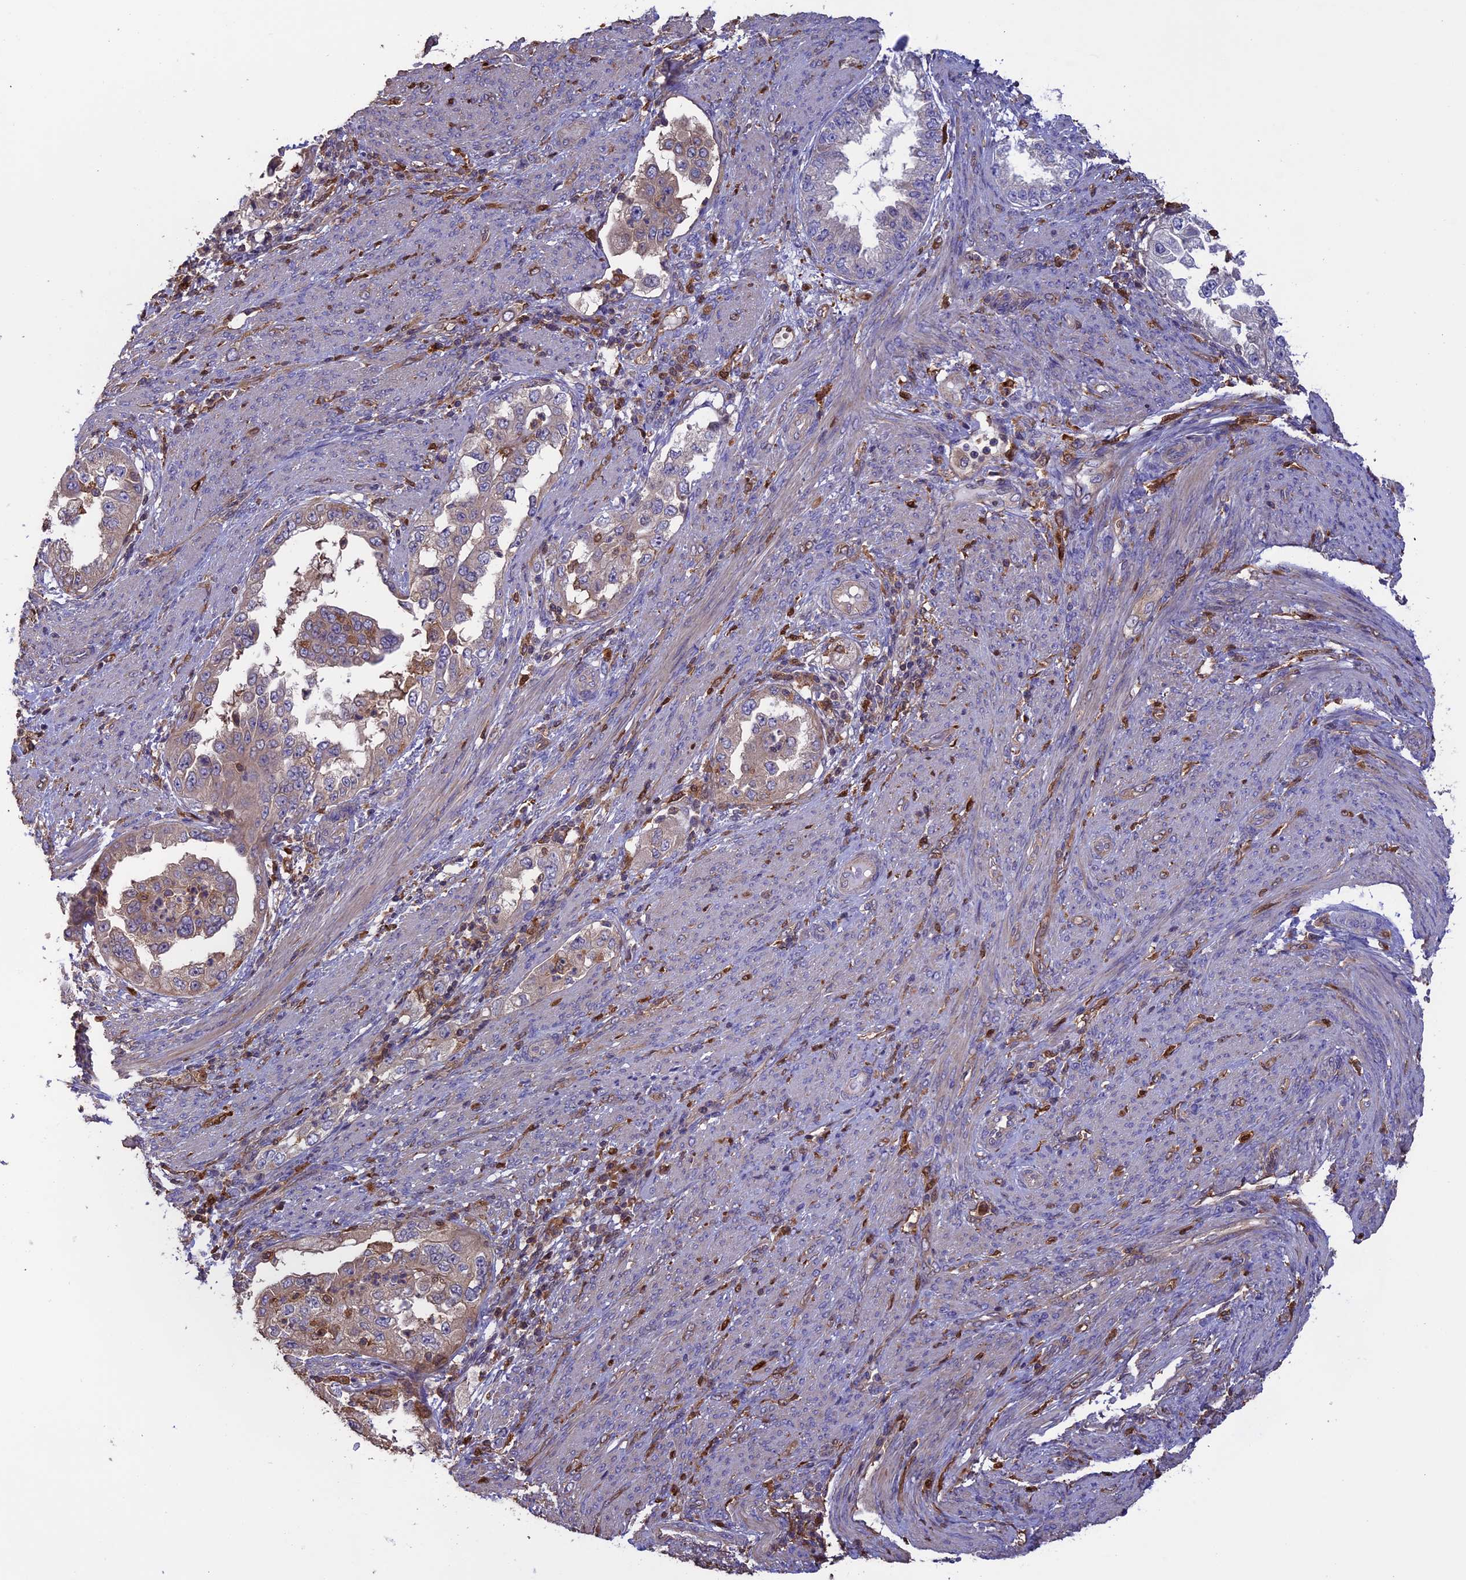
{"staining": {"intensity": "weak", "quantity": "<25%", "location": "cytoplasmic/membranous"}, "tissue": "endometrial cancer", "cell_type": "Tumor cells", "image_type": "cancer", "snomed": [{"axis": "morphology", "description": "Adenocarcinoma, NOS"}, {"axis": "topography", "description": "Endometrium"}], "caption": "Tumor cells are negative for protein expression in human adenocarcinoma (endometrial).", "gene": "ARHGAP18", "patient": {"sex": "female", "age": 85}}